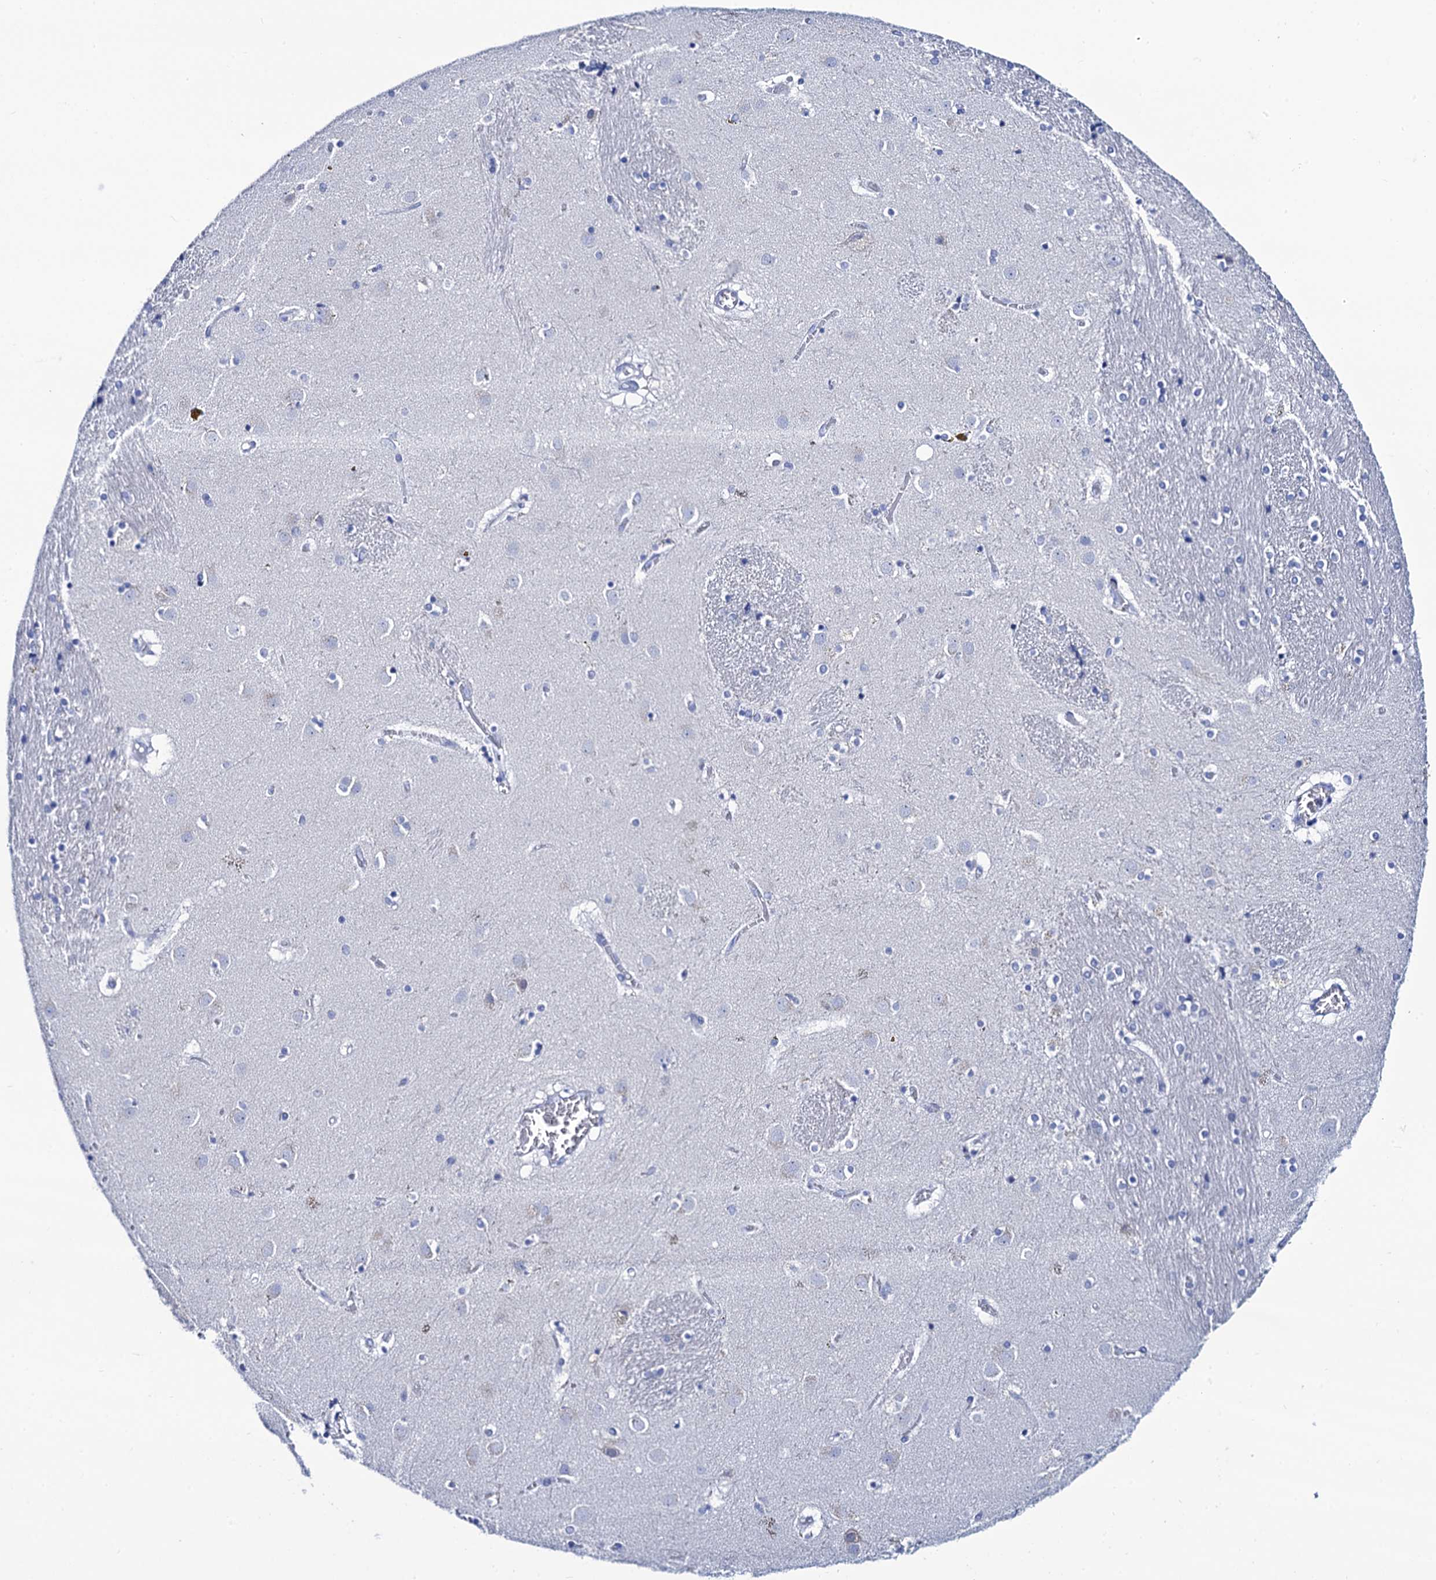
{"staining": {"intensity": "negative", "quantity": "none", "location": "none"}, "tissue": "caudate", "cell_type": "Glial cells", "image_type": "normal", "snomed": [{"axis": "morphology", "description": "Normal tissue, NOS"}, {"axis": "topography", "description": "Lateral ventricle wall"}], "caption": "Glial cells show no significant protein staining in normal caudate. The staining was performed using DAB (3,3'-diaminobenzidine) to visualize the protein expression in brown, while the nuclei were stained in blue with hematoxylin (Magnification: 20x).", "gene": "RAB3IP", "patient": {"sex": "male", "age": 70}}